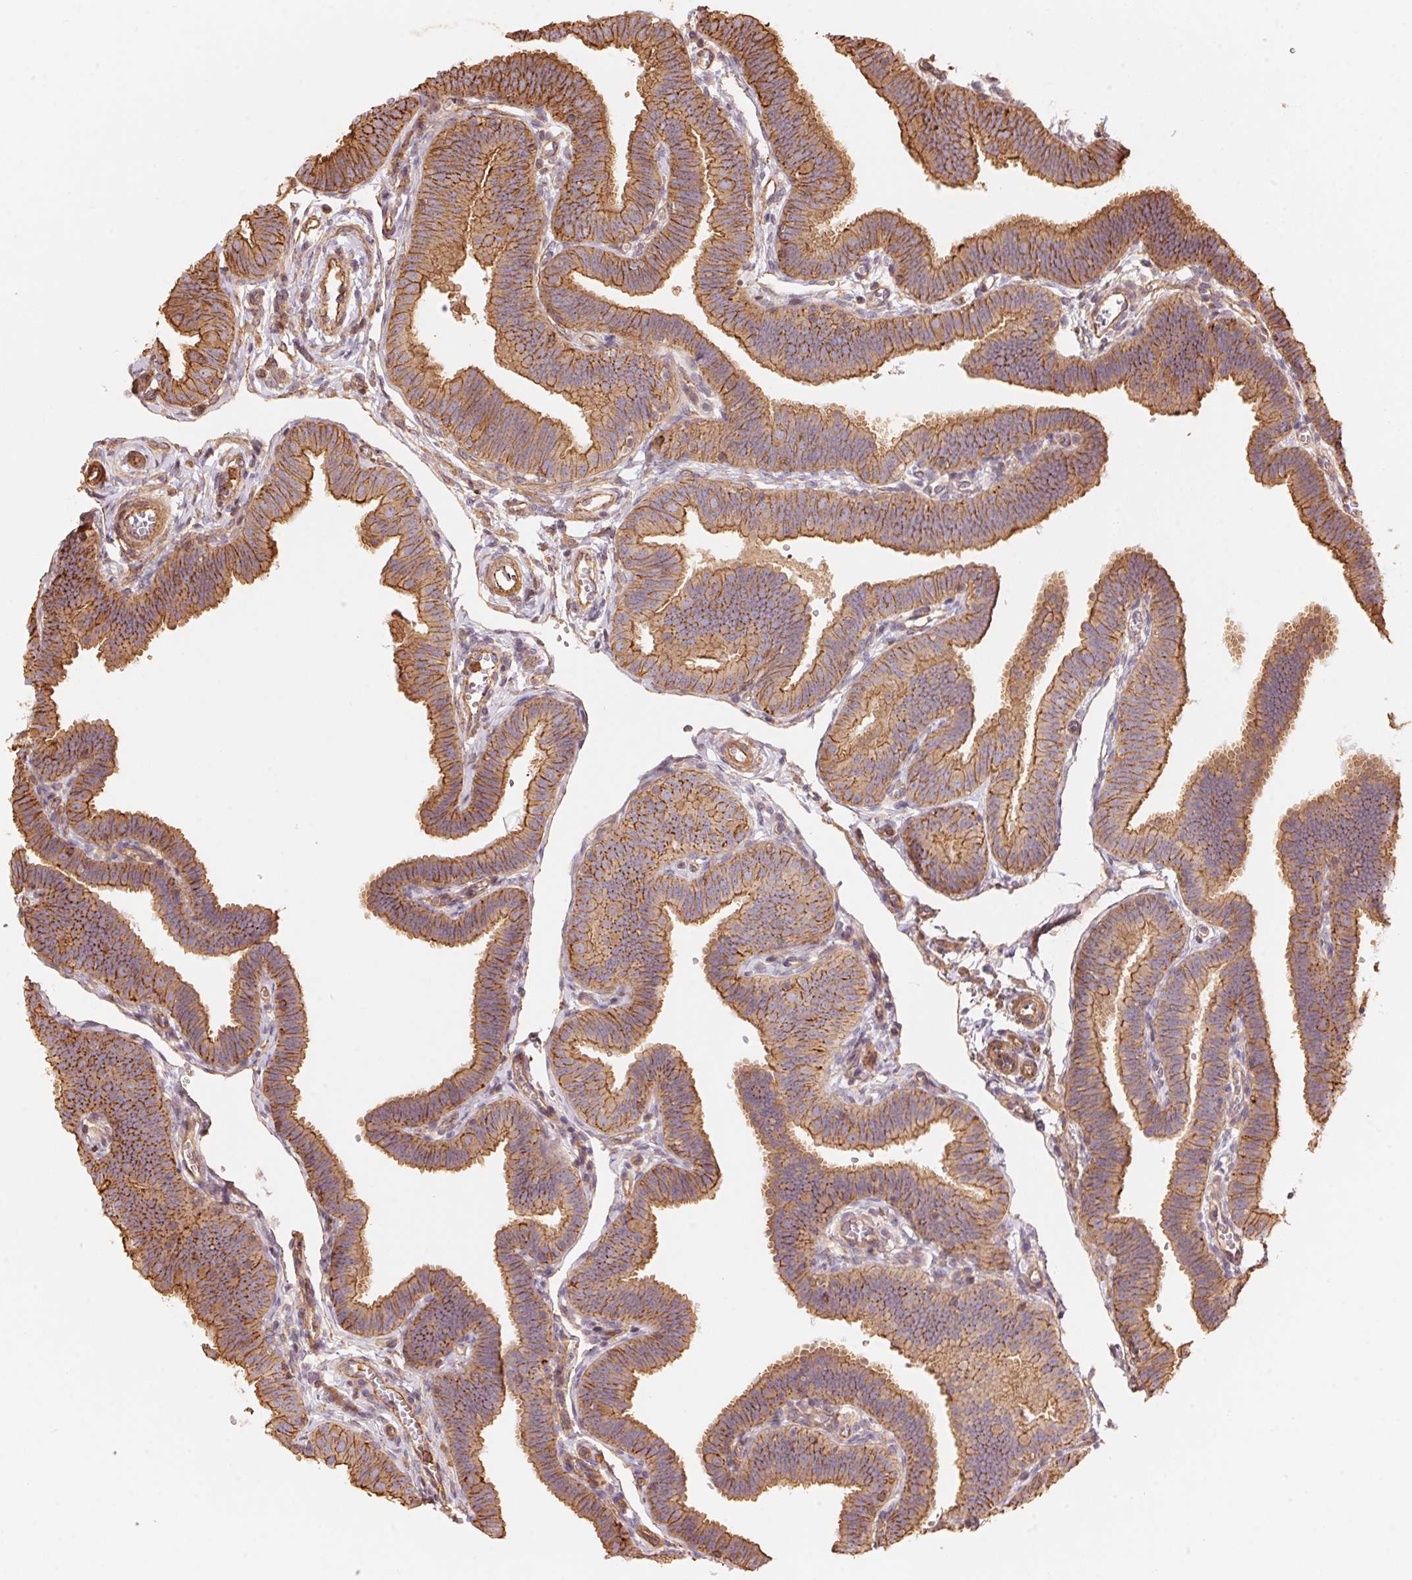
{"staining": {"intensity": "moderate", "quantity": ">75%", "location": "cytoplasmic/membranous"}, "tissue": "fallopian tube", "cell_type": "Glandular cells", "image_type": "normal", "snomed": [{"axis": "morphology", "description": "Normal tissue, NOS"}, {"axis": "topography", "description": "Fallopian tube"}], "caption": "Immunohistochemical staining of benign human fallopian tube reveals >75% levels of moderate cytoplasmic/membranous protein positivity in about >75% of glandular cells. Nuclei are stained in blue.", "gene": "FRAS1", "patient": {"sex": "female", "age": 25}}